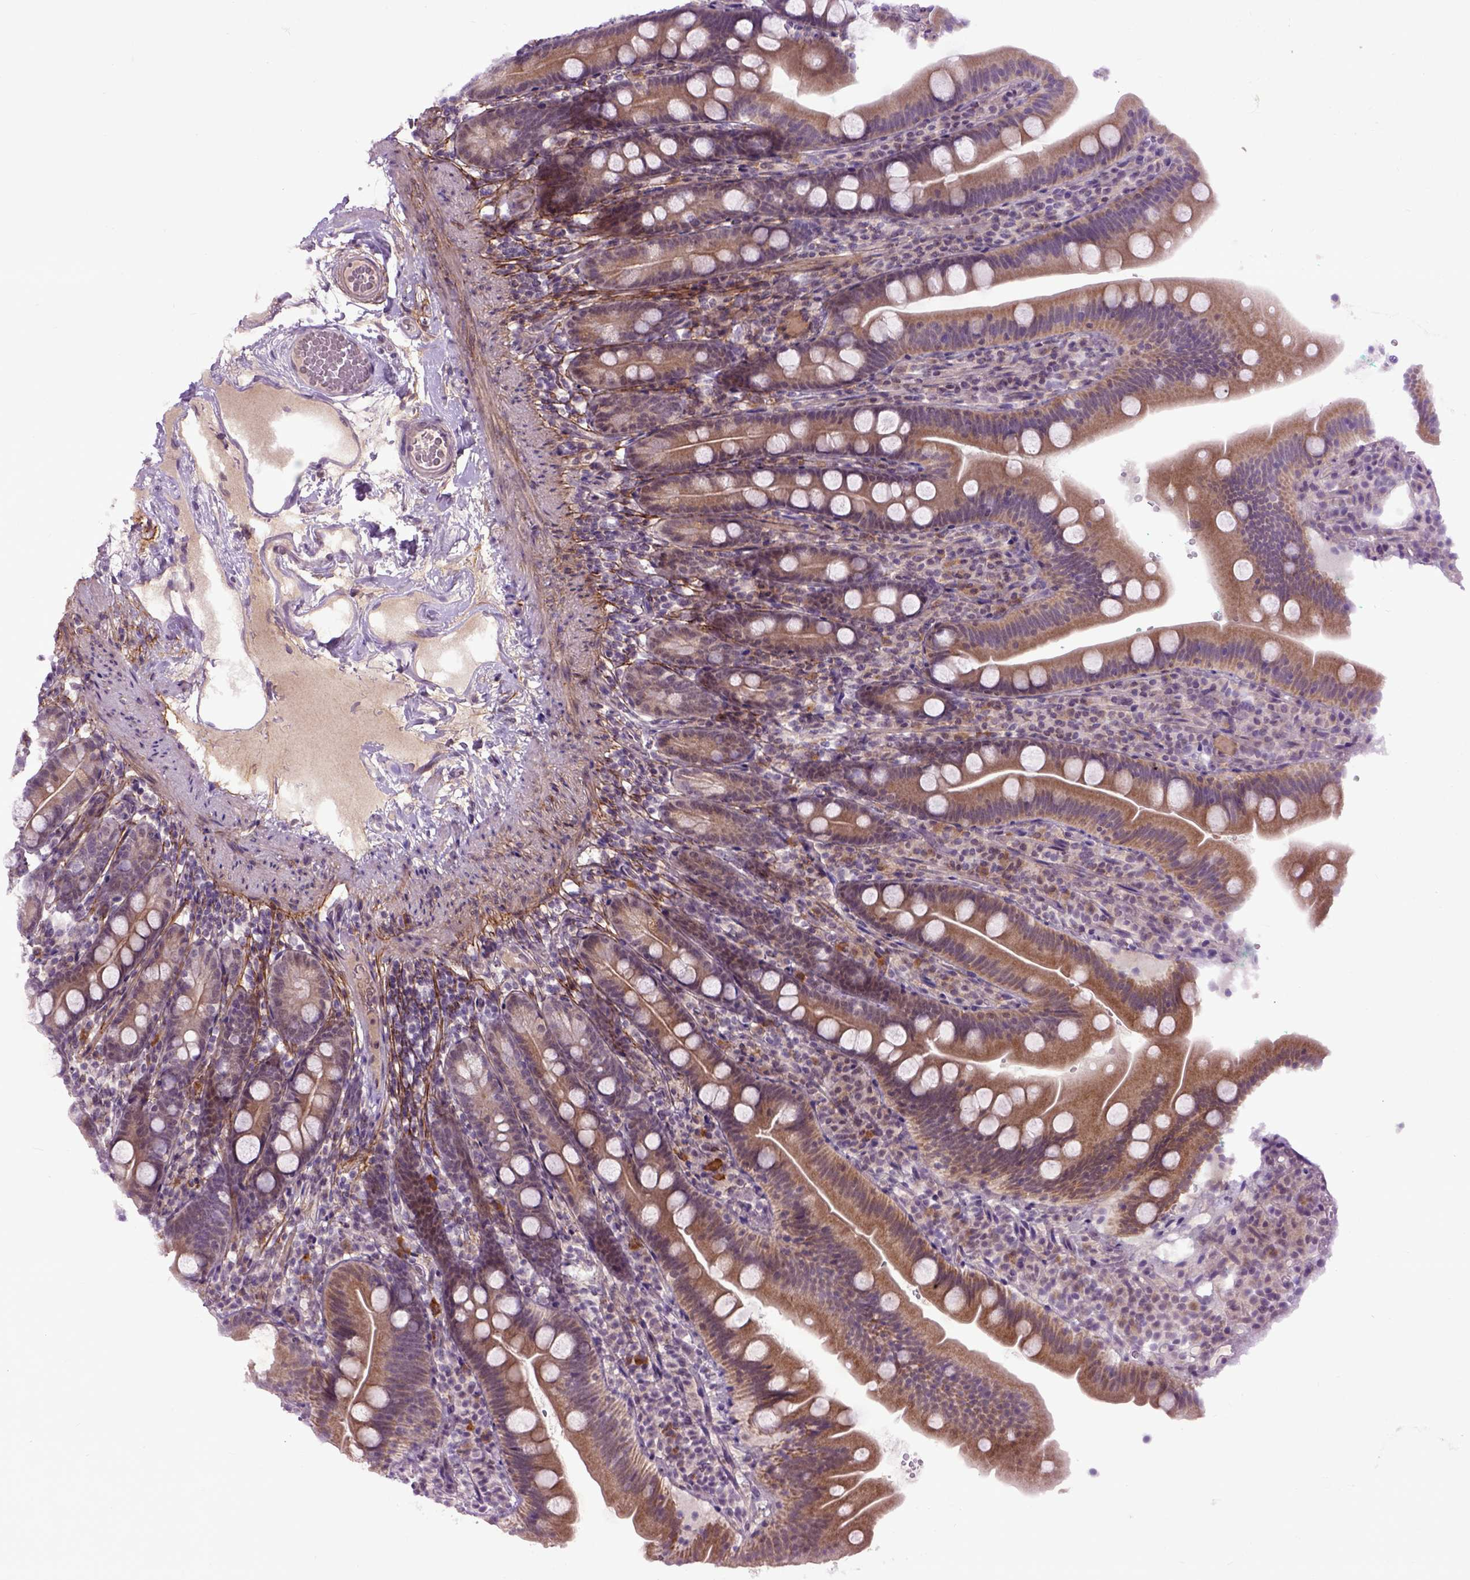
{"staining": {"intensity": "moderate", "quantity": ">75%", "location": "cytoplasmic/membranous"}, "tissue": "duodenum", "cell_type": "Glandular cells", "image_type": "normal", "snomed": [{"axis": "morphology", "description": "Normal tissue, NOS"}, {"axis": "topography", "description": "Duodenum"}], "caption": "Duodenum stained with DAB immunohistochemistry (IHC) demonstrates medium levels of moderate cytoplasmic/membranous staining in about >75% of glandular cells.", "gene": "EMILIN3", "patient": {"sex": "female", "age": 67}}